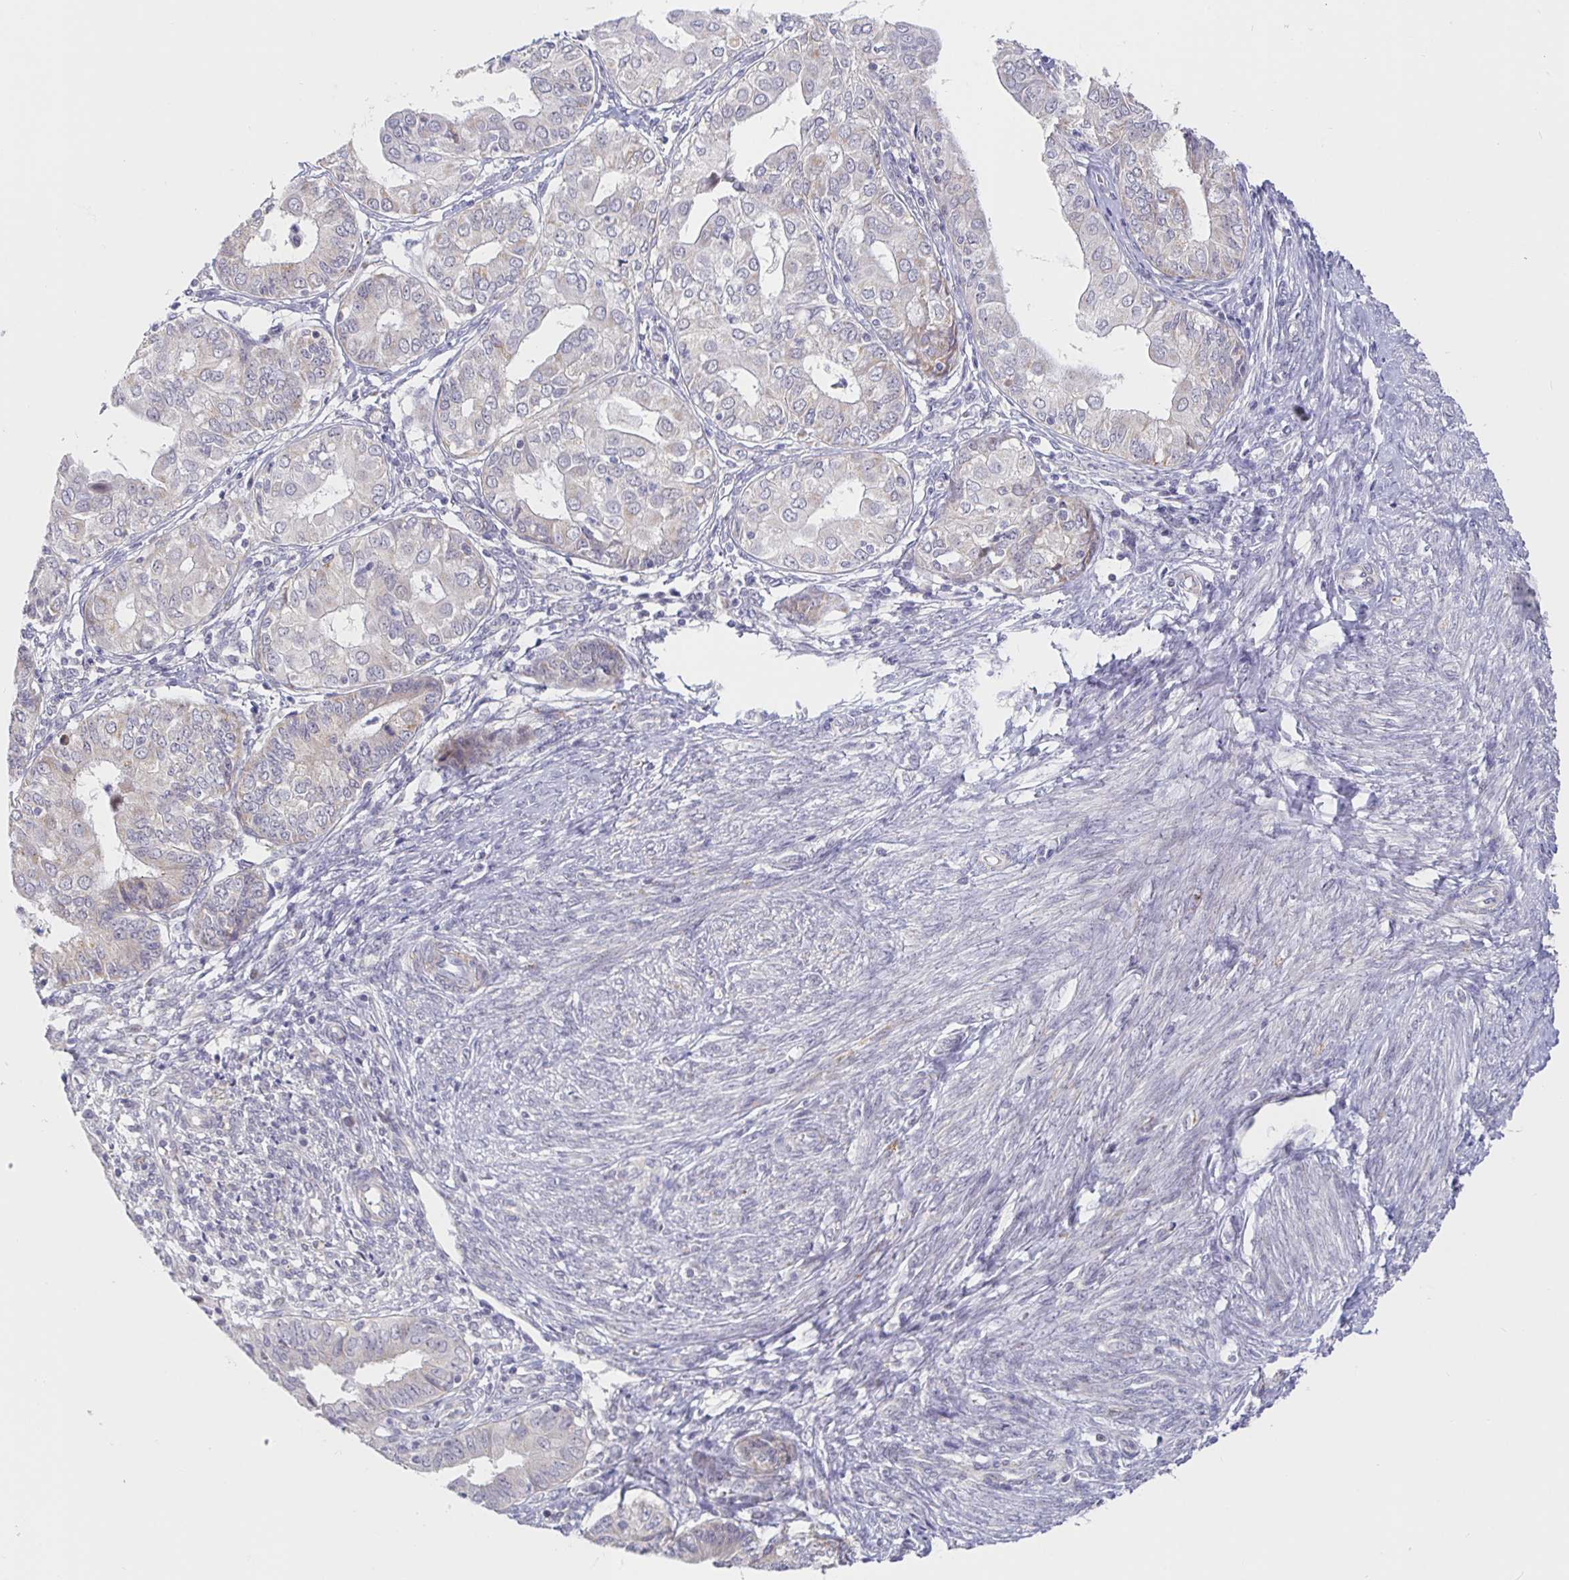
{"staining": {"intensity": "negative", "quantity": "none", "location": "none"}, "tissue": "endometrial cancer", "cell_type": "Tumor cells", "image_type": "cancer", "snomed": [{"axis": "morphology", "description": "Adenocarcinoma, NOS"}, {"axis": "topography", "description": "Endometrium"}], "caption": "This is a image of immunohistochemistry staining of endometrial cancer (adenocarcinoma), which shows no expression in tumor cells.", "gene": "CIT", "patient": {"sex": "female", "age": 68}}